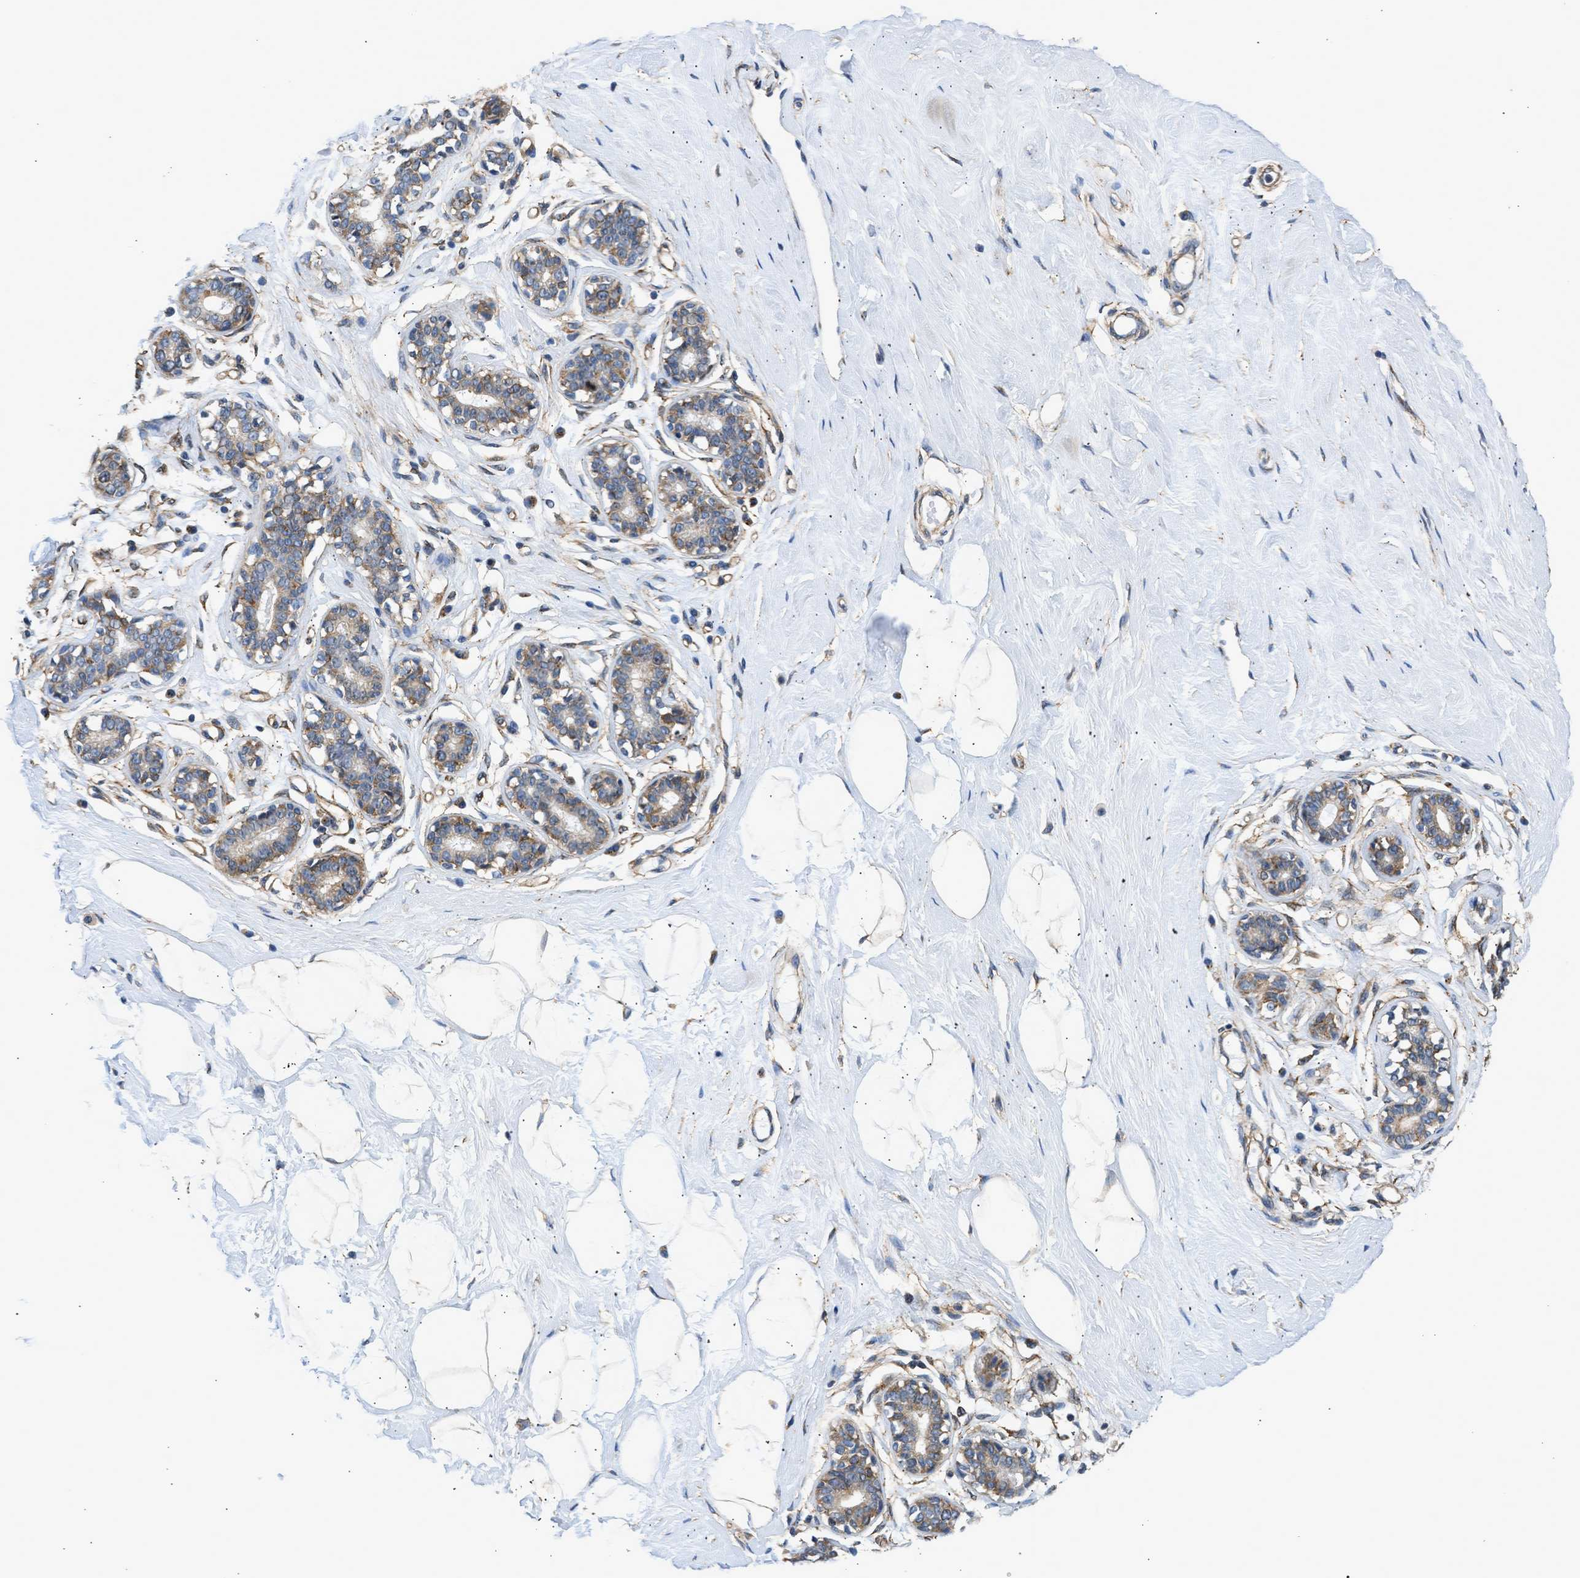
{"staining": {"intensity": "weak", "quantity": ">75%", "location": "cytoplasmic/membranous"}, "tissue": "breast", "cell_type": "Adipocytes", "image_type": "normal", "snomed": [{"axis": "morphology", "description": "Normal tissue, NOS"}, {"axis": "topography", "description": "Breast"}], "caption": "Breast stained for a protein (brown) reveals weak cytoplasmic/membranous positive expression in approximately >75% of adipocytes.", "gene": "SEPTIN2", "patient": {"sex": "female", "age": 23}}